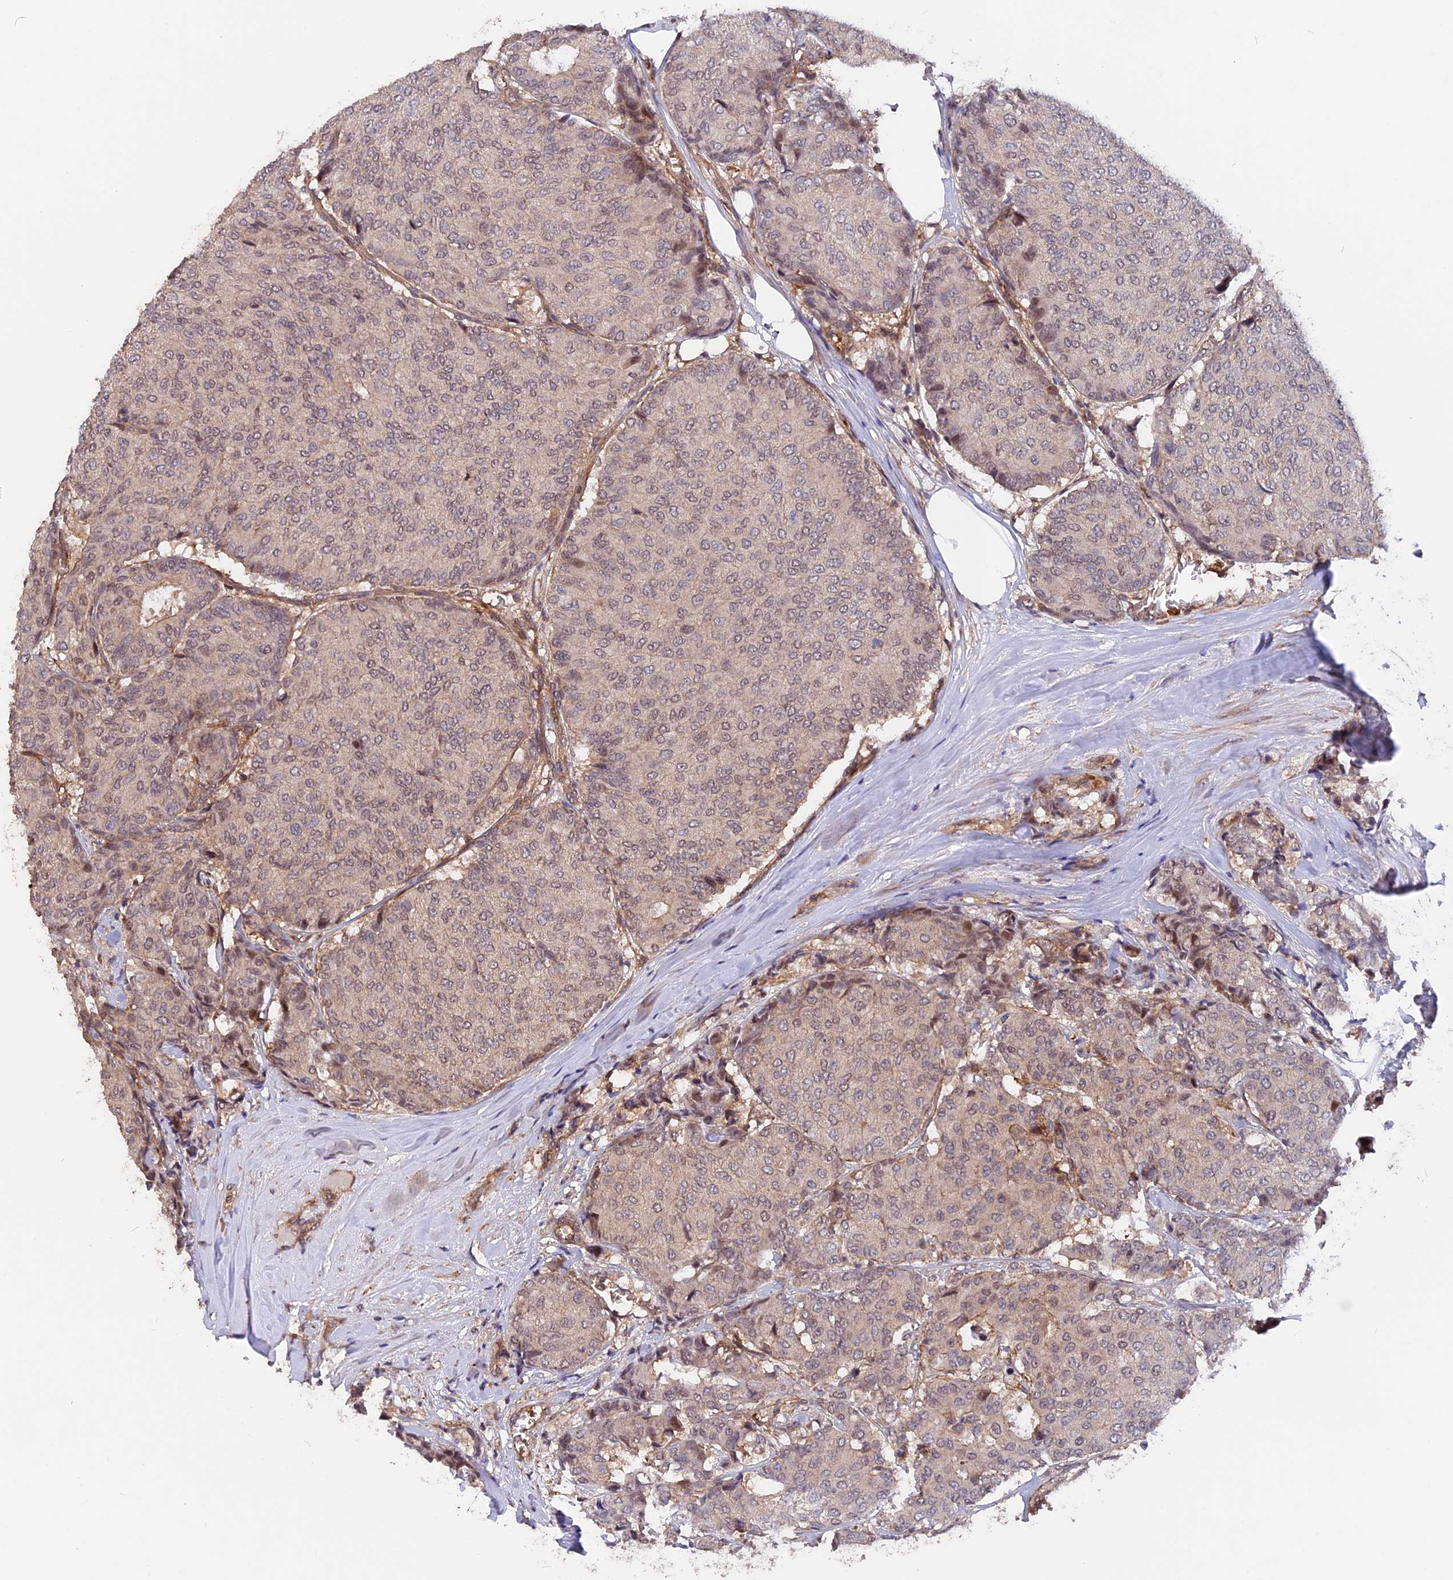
{"staining": {"intensity": "negative", "quantity": "none", "location": "none"}, "tissue": "breast cancer", "cell_type": "Tumor cells", "image_type": "cancer", "snomed": [{"axis": "morphology", "description": "Duct carcinoma"}, {"axis": "topography", "description": "Breast"}], "caption": "Human breast cancer (invasive ductal carcinoma) stained for a protein using immunohistochemistry displays no staining in tumor cells.", "gene": "ZC3H10", "patient": {"sex": "female", "age": 75}}